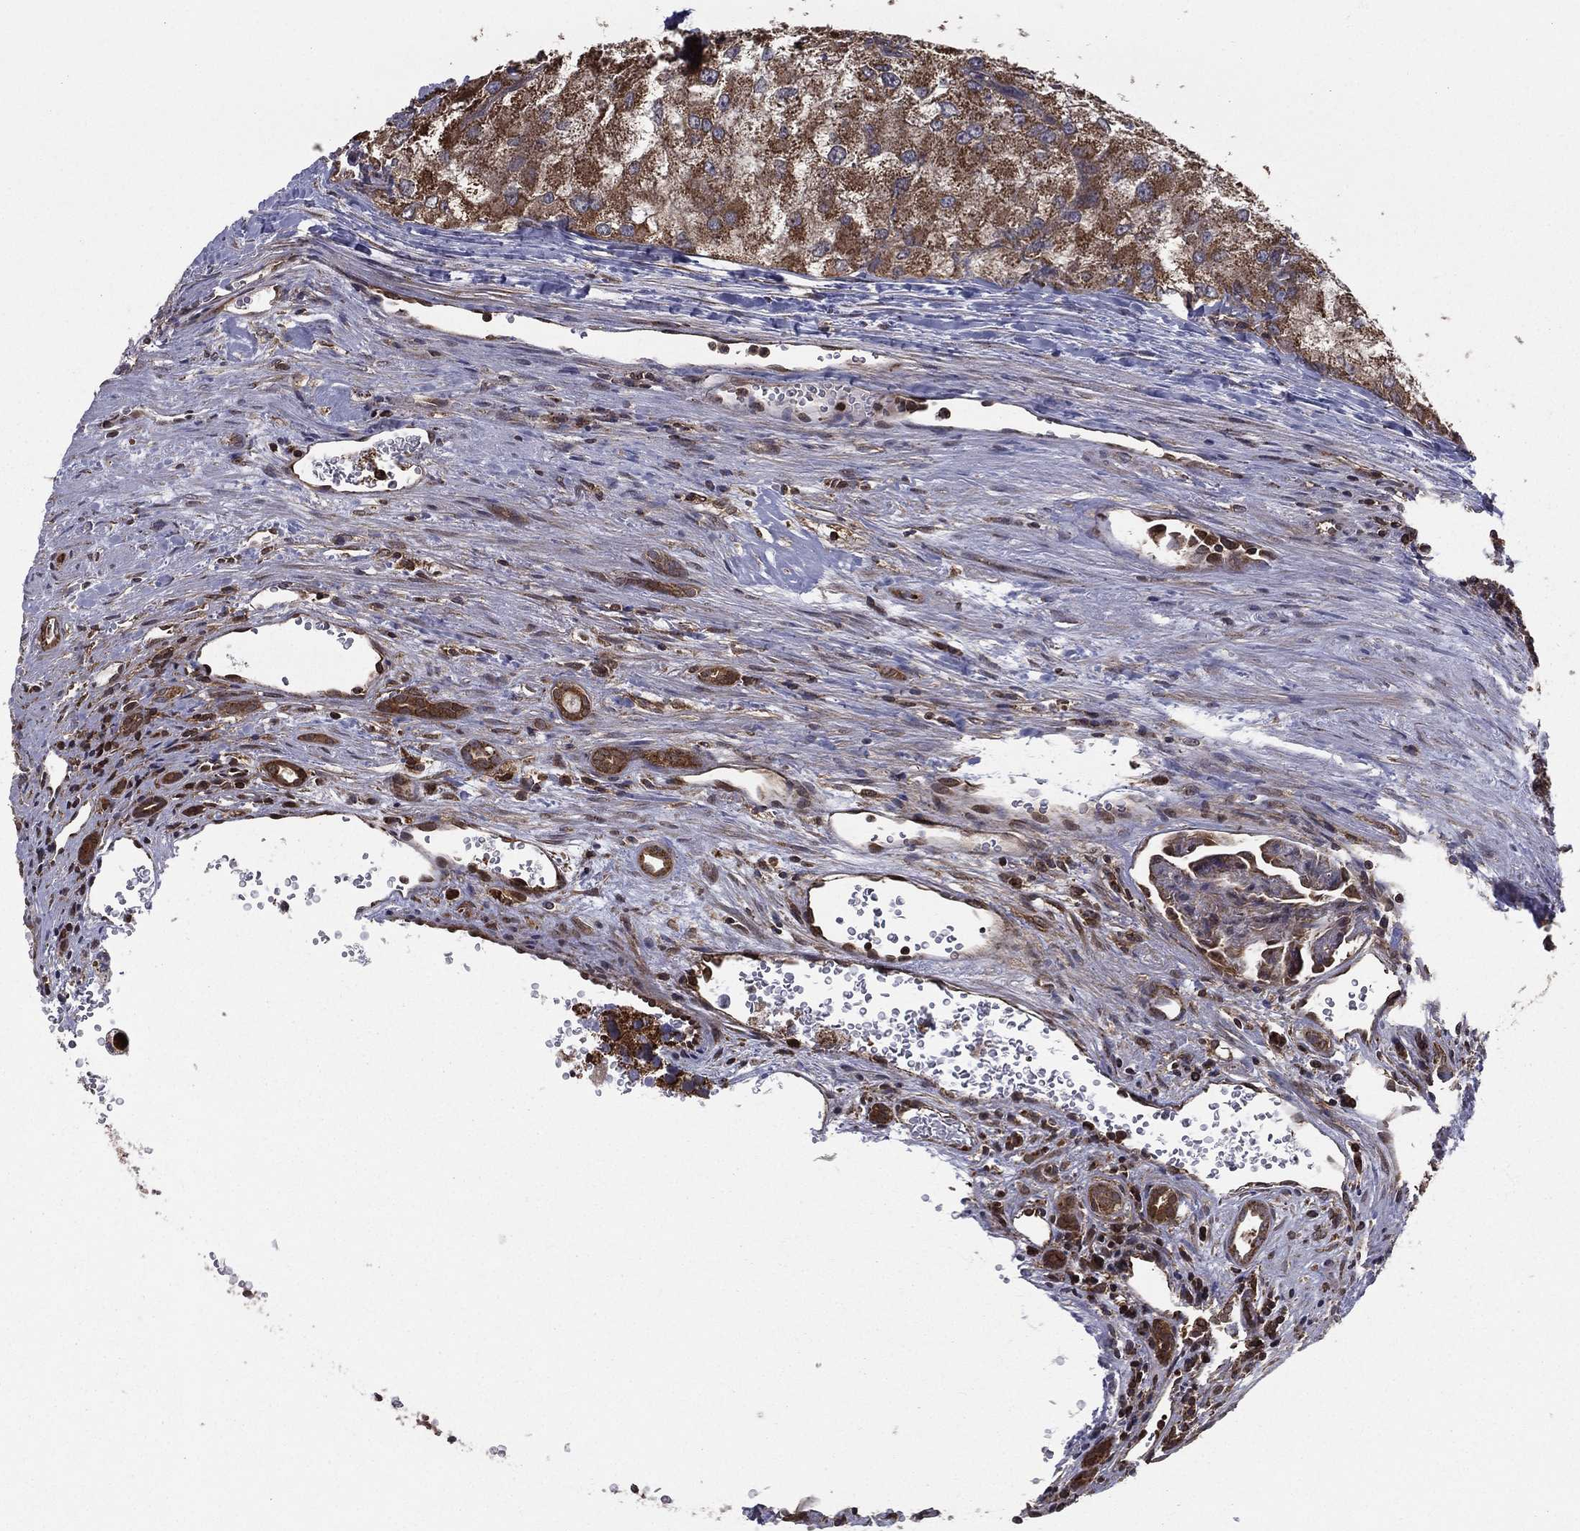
{"staining": {"intensity": "strong", "quantity": ">75%", "location": "cytoplasmic/membranous"}, "tissue": "renal cancer", "cell_type": "Tumor cells", "image_type": "cancer", "snomed": [{"axis": "morphology", "description": "Adenocarcinoma, NOS"}, {"axis": "topography", "description": "Kidney"}], "caption": "Immunohistochemistry of renal cancer exhibits high levels of strong cytoplasmic/membranous positivity in approximately >75% of tumor cells. (Brightfield microscopy of DAB IHC at high magnification).", "gene": "RIGI", "patient": {"sex": "female", "age": 70}}